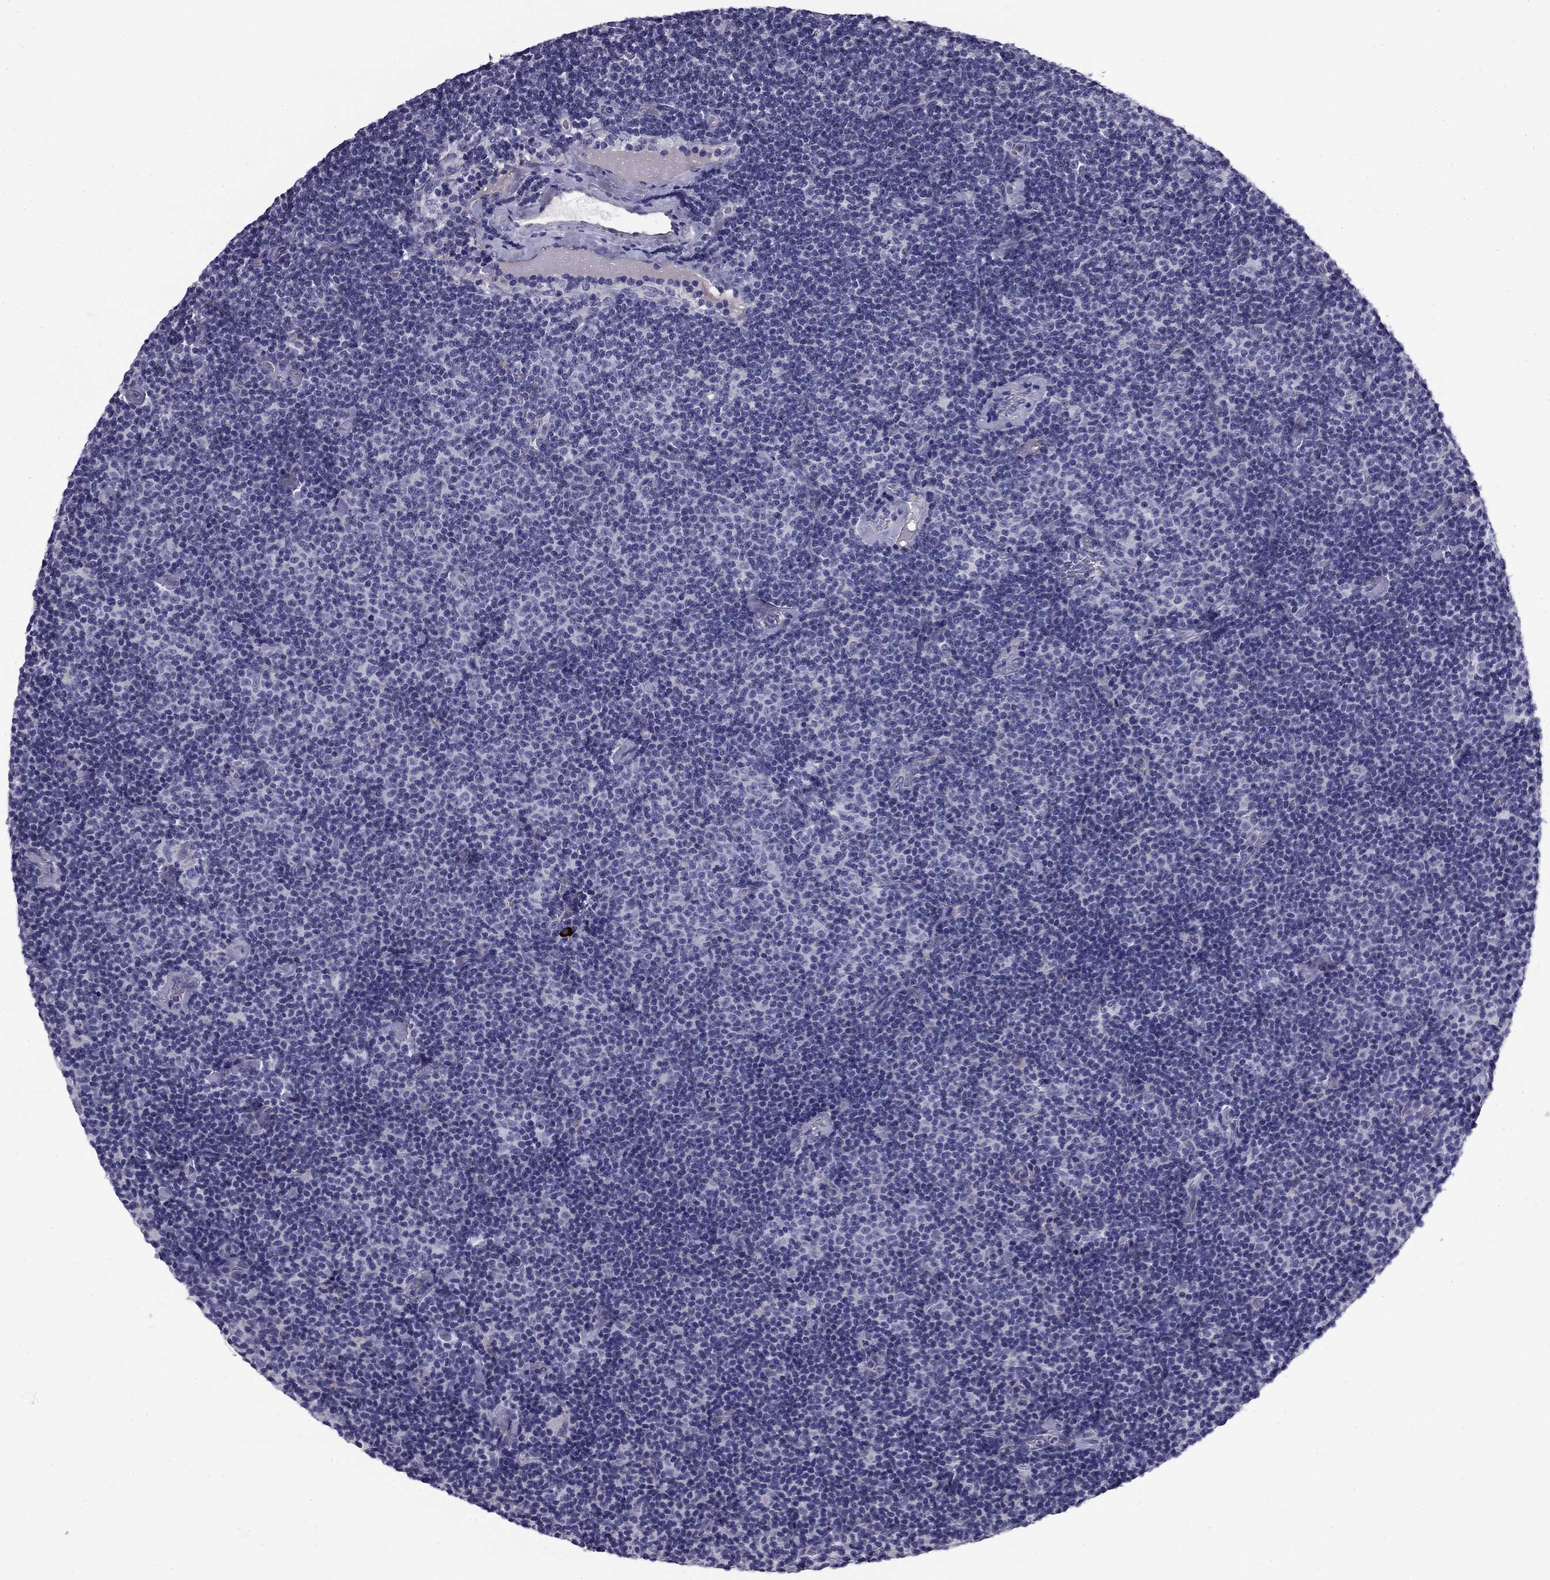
{"staining": {"intensity": "negative", "quantity": "none", "location": "none"}, "tissue": "lymphoma", "cell_type": "Tumor cells", "image_type": "cancer", "snomed": [{"axis": "morphology", "description": "Malignant lymphoma, non-Hodgkin's type, Low grade"}, {"axis": "topography", "description": "Lymph node"}], "caption": "This histopathology image is of lymphoma stained with IHC to label a protein in brown with the nuclei are counter-stained blue. There is no staining in tumor cells. (IHC, brightfield microscopy, high magnification).", "gene": "FLNC", "patient": {"sex": "male", "age": 81}}